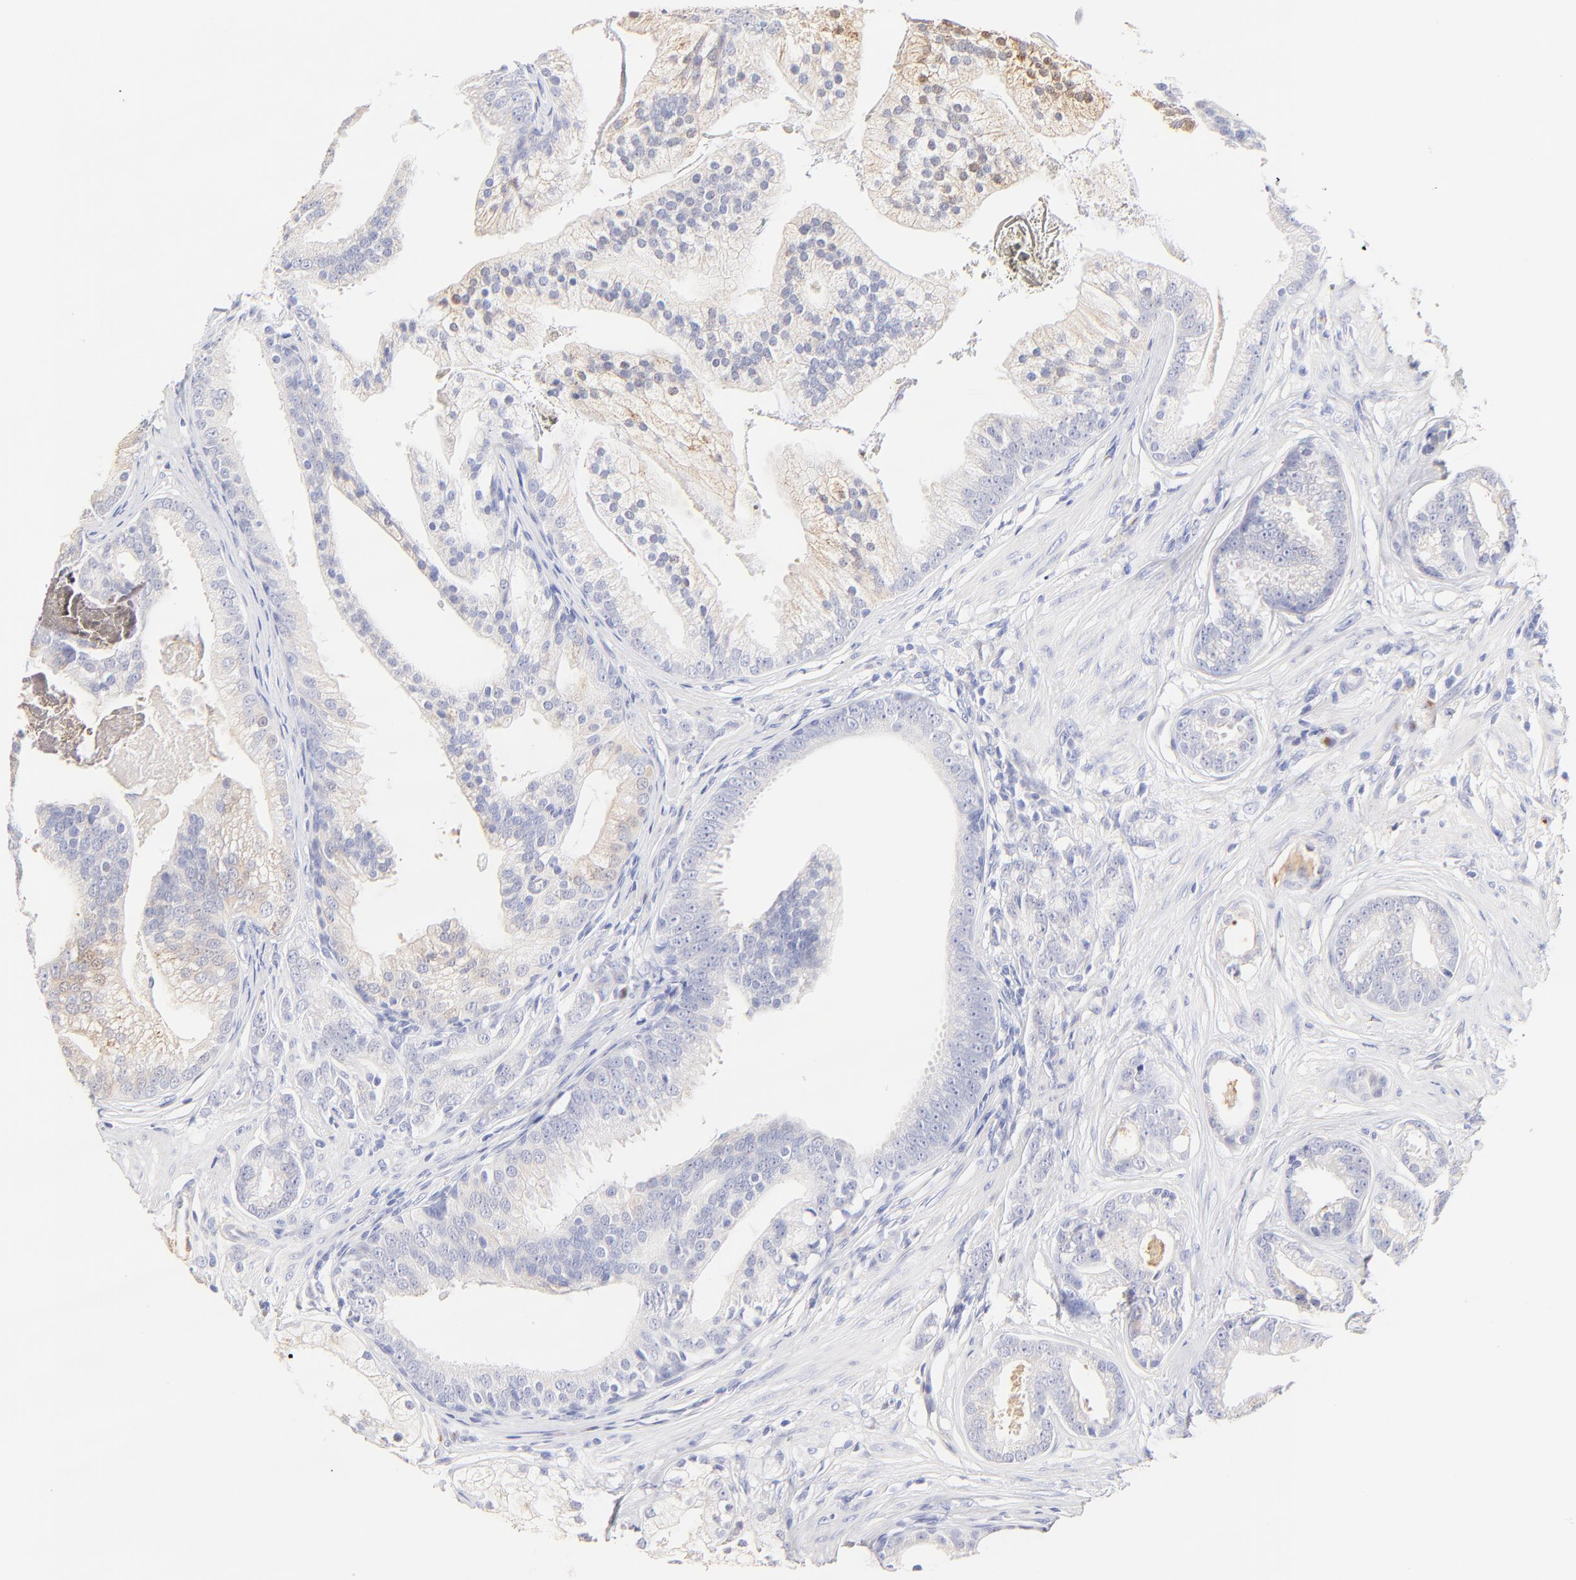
{"staining": {"intensity": "weak", "quantity": "25%-75%", "location": "cytoplasmic/membranous"}, "tissue": "prostate cancer", "cell_type": "Tumor cells", "image_type": "cancer", "snomed": [{"axis": "morphology", "description": "Adenocarcinoma, Low grade"}, {"axis": "topography", "description": "Prostate"}], "caption": "Immunohistochemistry (IHC) of prostate cancer (low-grade adenocarcinoma) displays low levels of weak cytoplasmic/membranous staining in about 25%-75% of tumor cells.", "gene": "ASB9", "patient": {"sex": "male", "age": 58}}